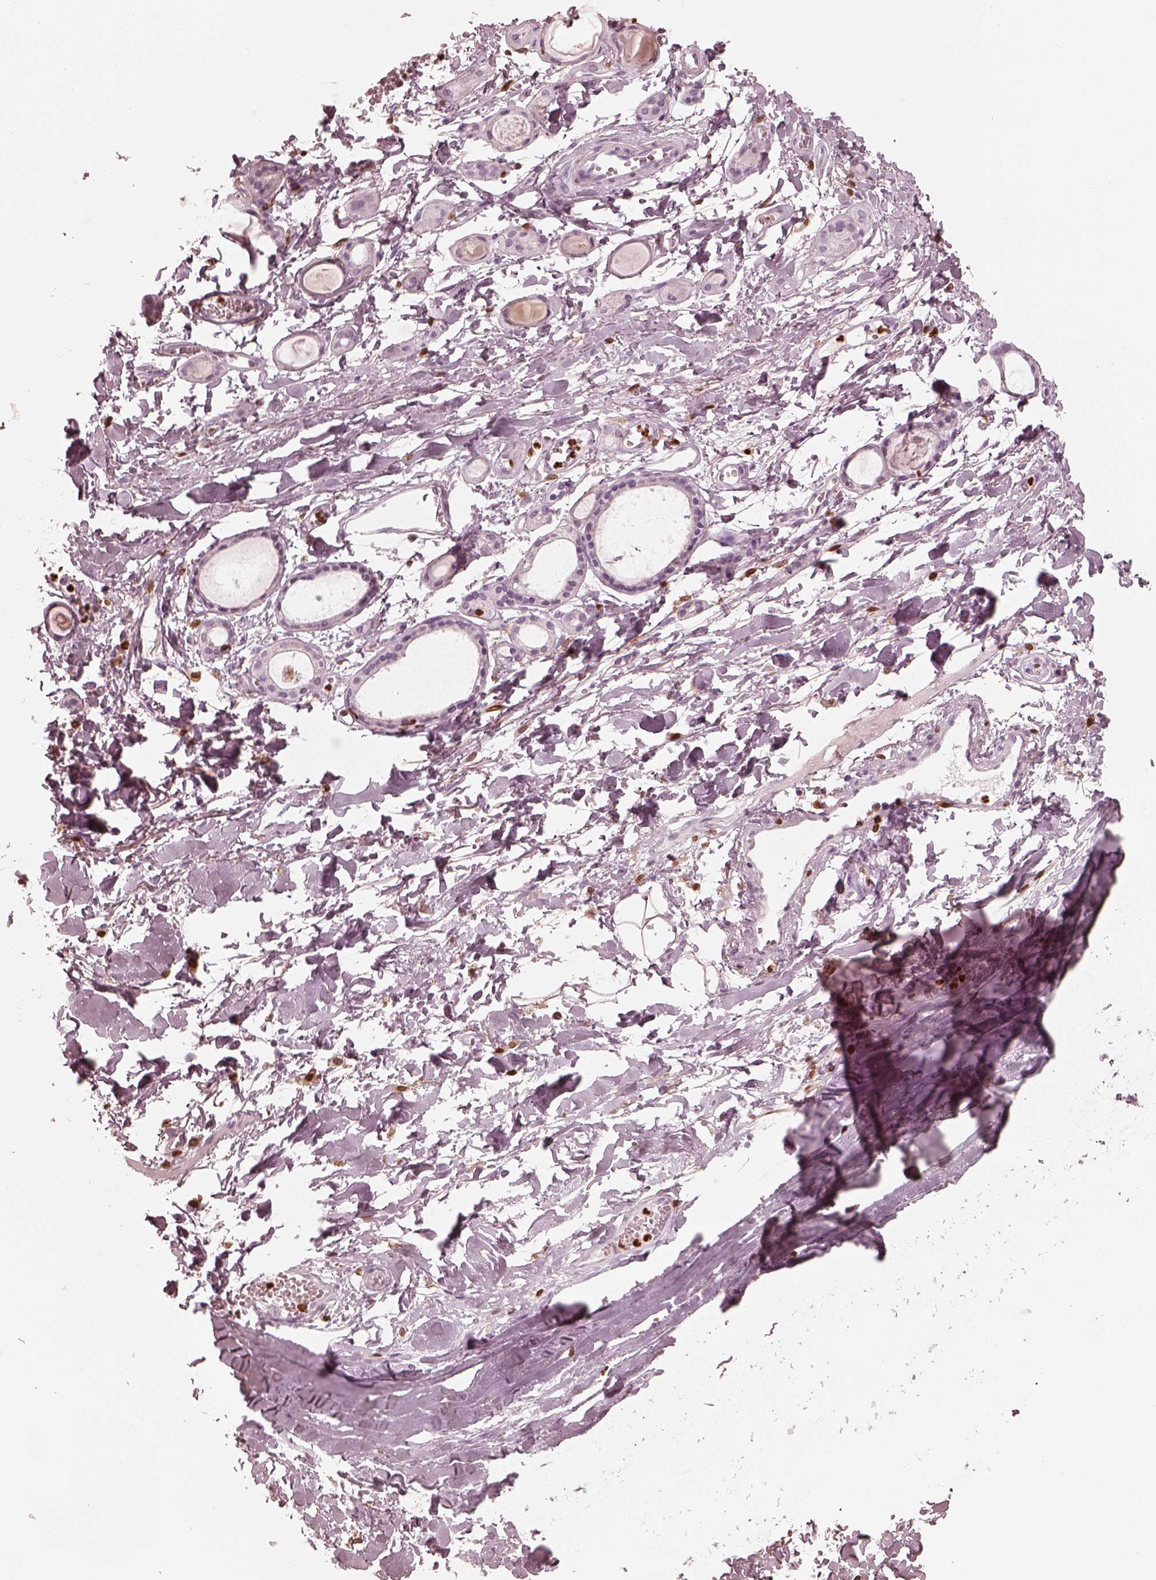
{"staining": {"intensity": "negative", "quantity": "none", "location": "none"}, "tissue": "adipose tissue", "cell_type": "Adipocytes", "image_type": "normal", "snomed": [{"axis": "morphology", "description": "Normal tissue, NOS"}, {"axis": "topography", "description": "Cartilage tissue"}, {"axis": "topography", "description": "Nasopharynx"}, {"axis": "topography", "description": "Thyroid gland"}], "caption": "This is an immunohistochemistry (IHC) histopathology image of benign human adipose tissue. There is no expression in adipocytes.", "gene": "ALOX5", "patient": {"sex": "male", "age": 63}}